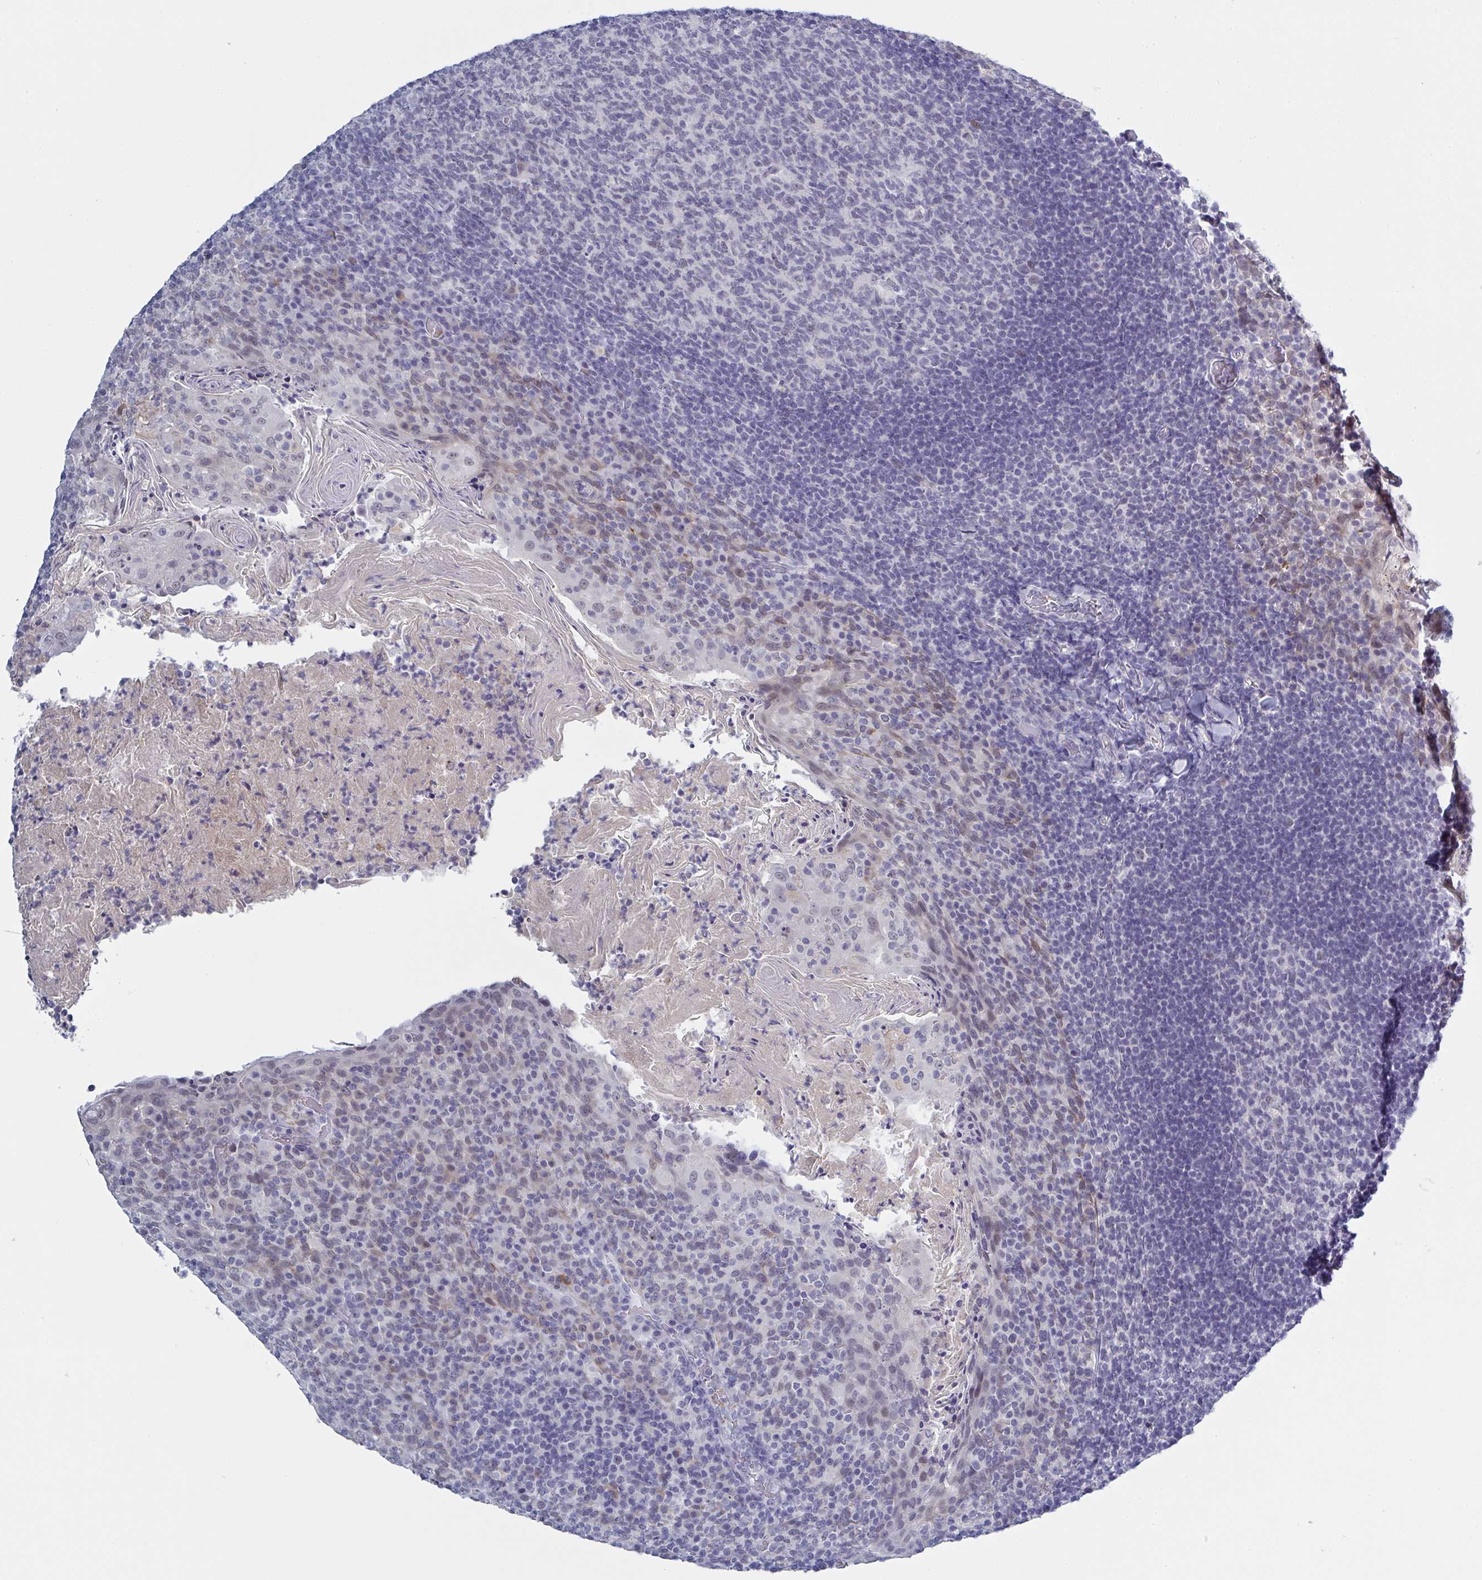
{"staining": {"intensity": "negative", "quantity": "none", "location": "none"}, "tissue": "tonsil", "cell_type": "Germinal center cells", "image_type": "normal", "snomed": [{"axis": "morphology", "description": "Normal tissue, NOS"}, {"axis": "topography", "description": "Tonsil"}], "caption": "Unremarkable tonsil was stained to show a protein in brown. There is no significant positivity in germinal center cells.", "gene": "KDM4D", "patient": {"sex": "female", "age": 10}}